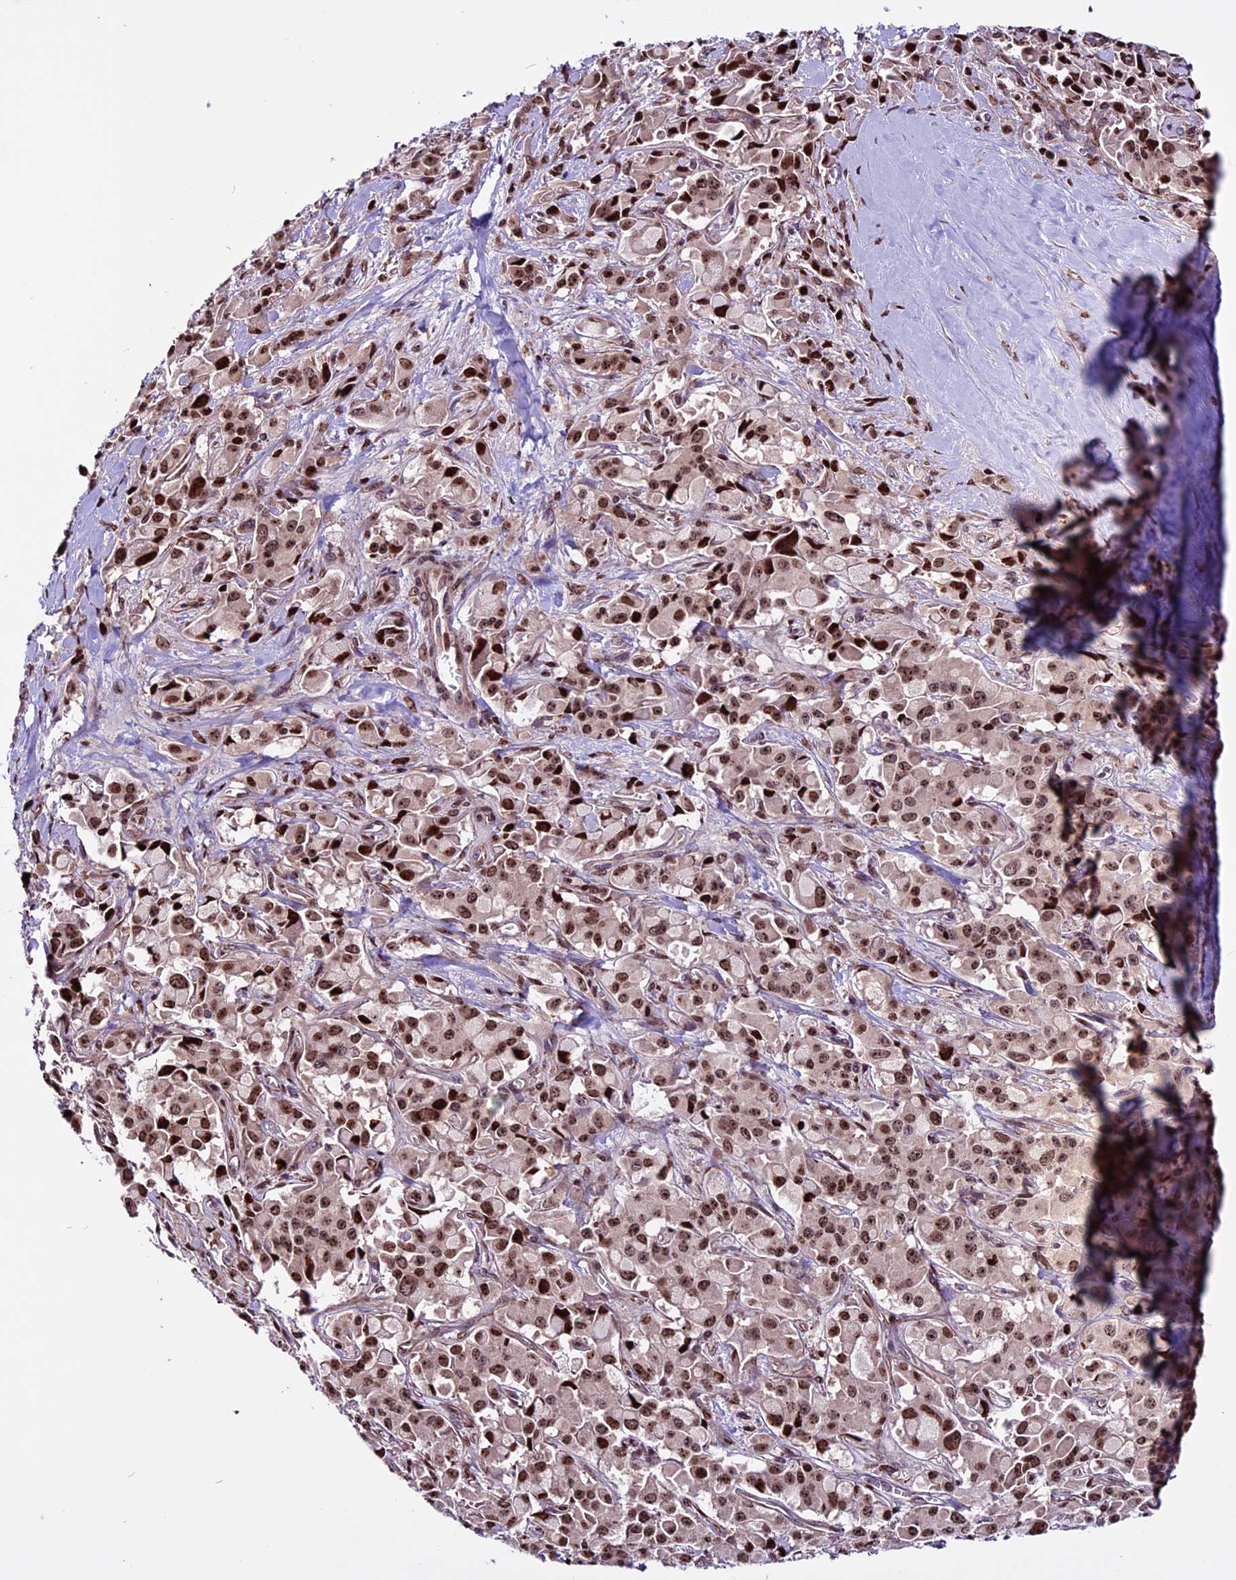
{"staining": {"intensity": "moderate", "quantity": ">75%", "location": "nuclear"}, "tissue": "pancreatic cancer", "cell_type": "Tumor cells", "image_type": "cancer", "snomed": [{"axis": "morphology", "description": "Adenocarcinoma, NOS"}, {"axis": "topography", "description": "Pancreas"}], "caption": "Immunohistochemistry (IHC) (DAB (3,3'-diaminobenzidine)) staining of pancreatic adenocarcinoma reveals moderate nuclear protein staining in about >75% of tumor cells. (IHC, brightfield microscopy, high magnification).", "gene": "RINL", "patient": {"sex": "male", "age": 65}}